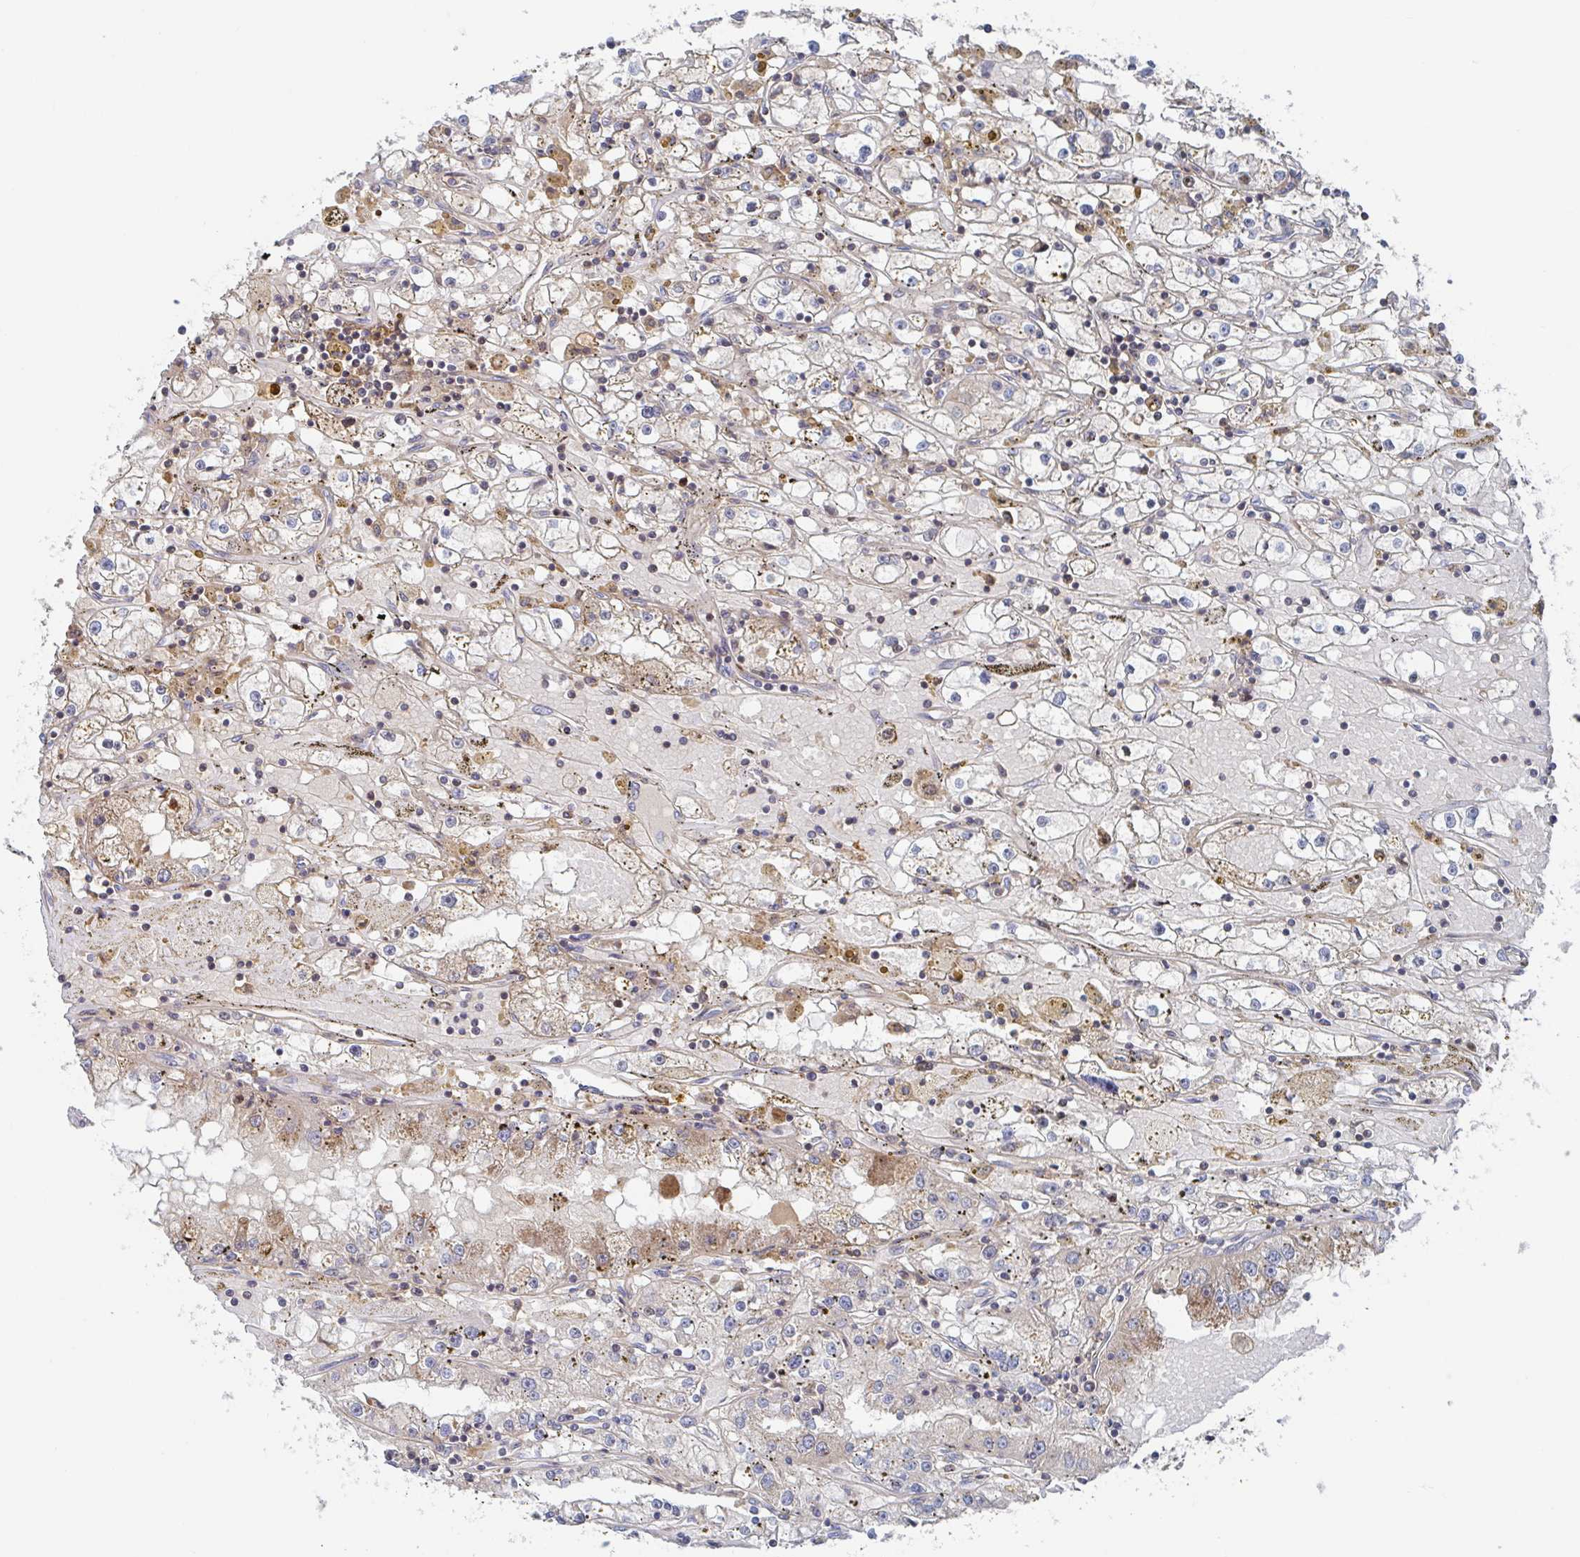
{"staining": {"intensity": "negative", "quantity": "none", "location": "none"}, "tissue": "renal cancer", "cell_type": "Tumor cells", "image_type": "cancer", "snomed": [{"axis": "morphology", "description": "Adenocarcinoma, NOS"}, {"axis": "topography", "description": "Kidney"}], "caption": "Immunohistochemistry micrograph of neoplastic tissue: renal cancer stained with DAB reveals no significant protein staining in tumor cells. The staining is performed using DAB brown chromogen with nuclei counter-stained in using hematoxylin.", "gene": "DHRS12", "patient": {"sex": "male", "age": 56}}